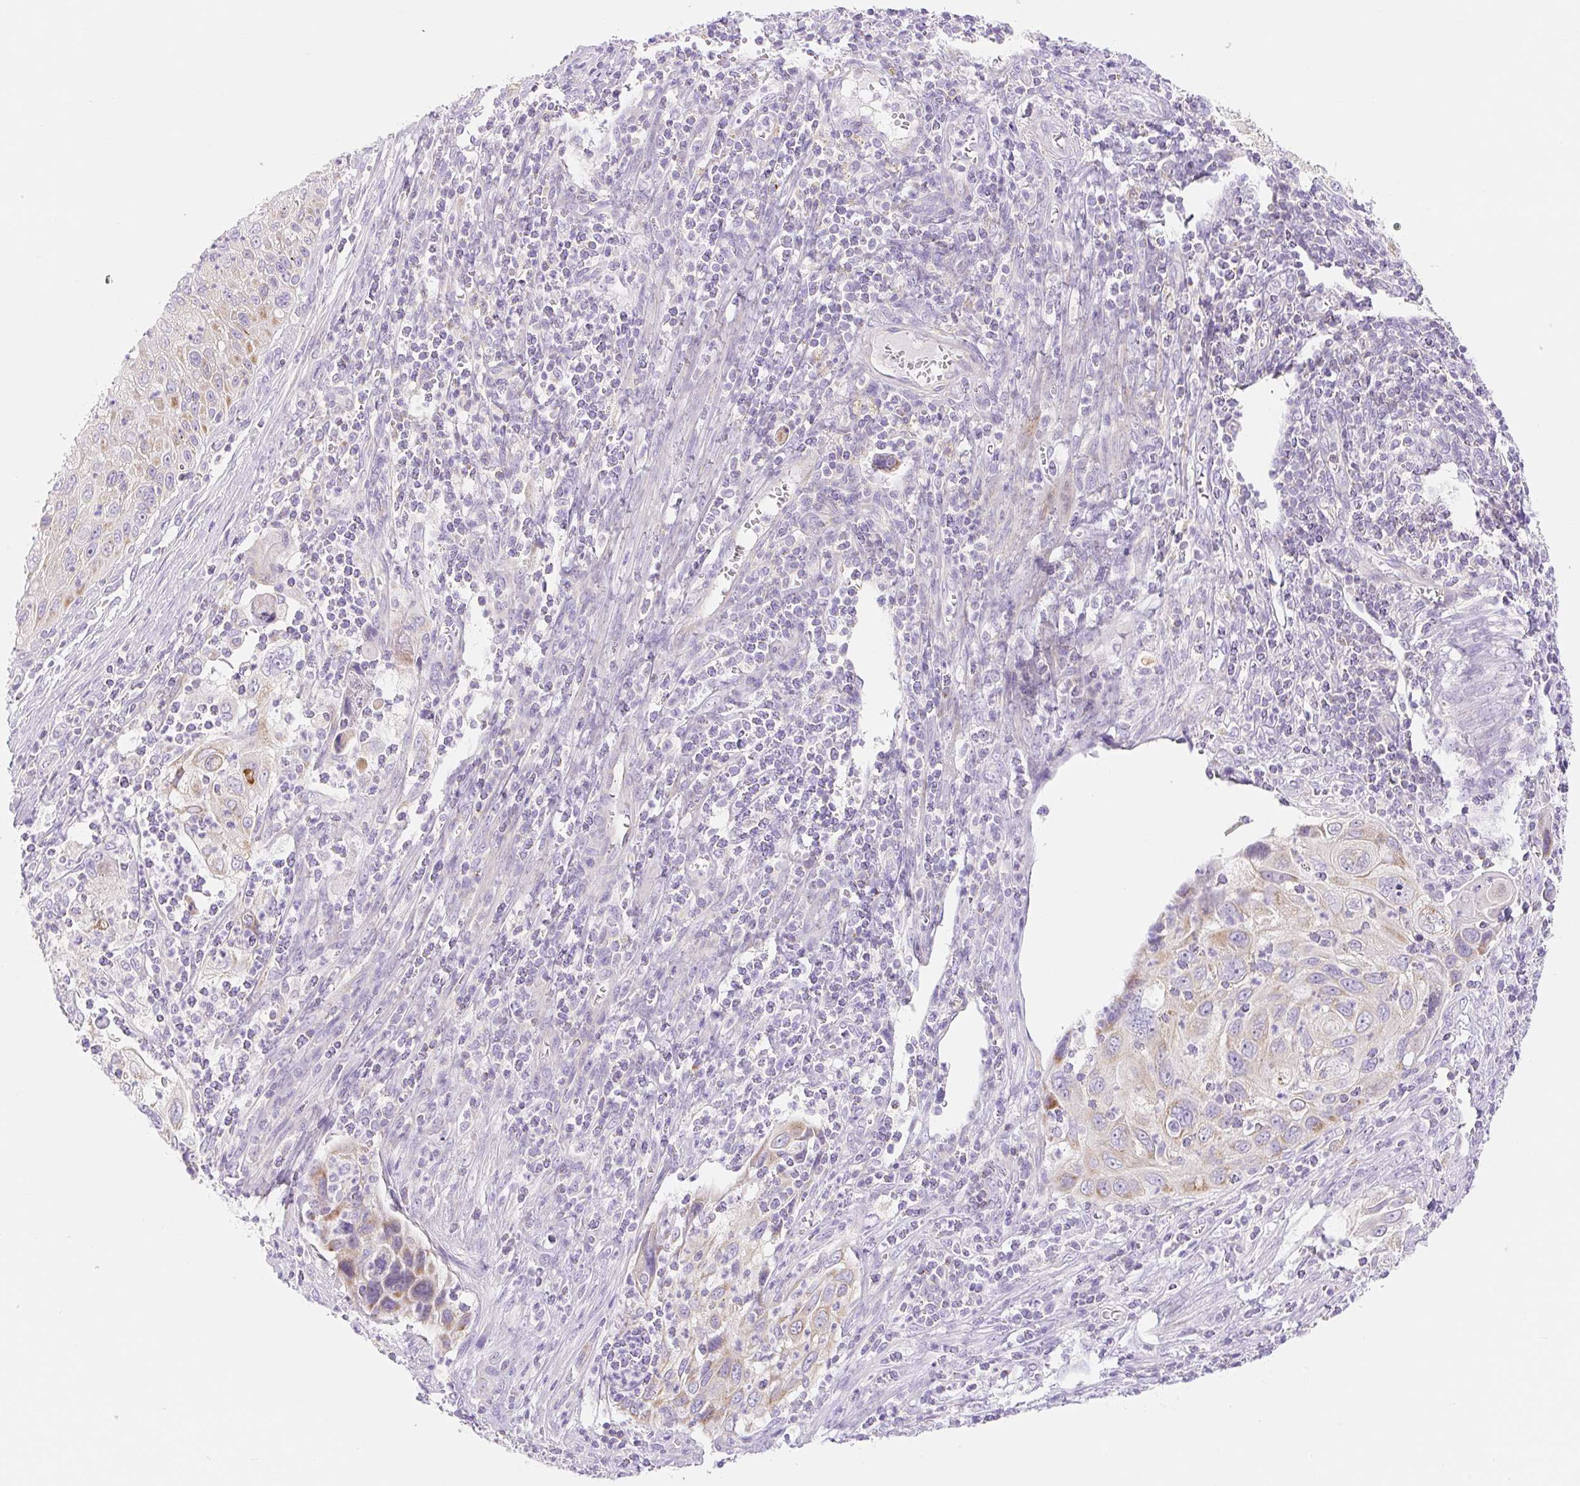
{"staining": {"intensity": "weak", "quantity": "<25%", "location": "cytoplasmic/membranous"}, "tissue": "cervical cancer", "cell_type": "Tumor cells", "image_type": "cancer", "snomed": [{"axis": "morphology", "description": "Squamous cell carcinoma, NOS"}, {"axis": "topography", "description": "Cervix"}], "caption": "This is a histopathology image of immunohistochemistry (IHC) staining of cervical squamous cell carcinoma, which shows no staining in tumor cells.", "gene": "FOCAD", "patient": {"sex": "female", "age": 70}}